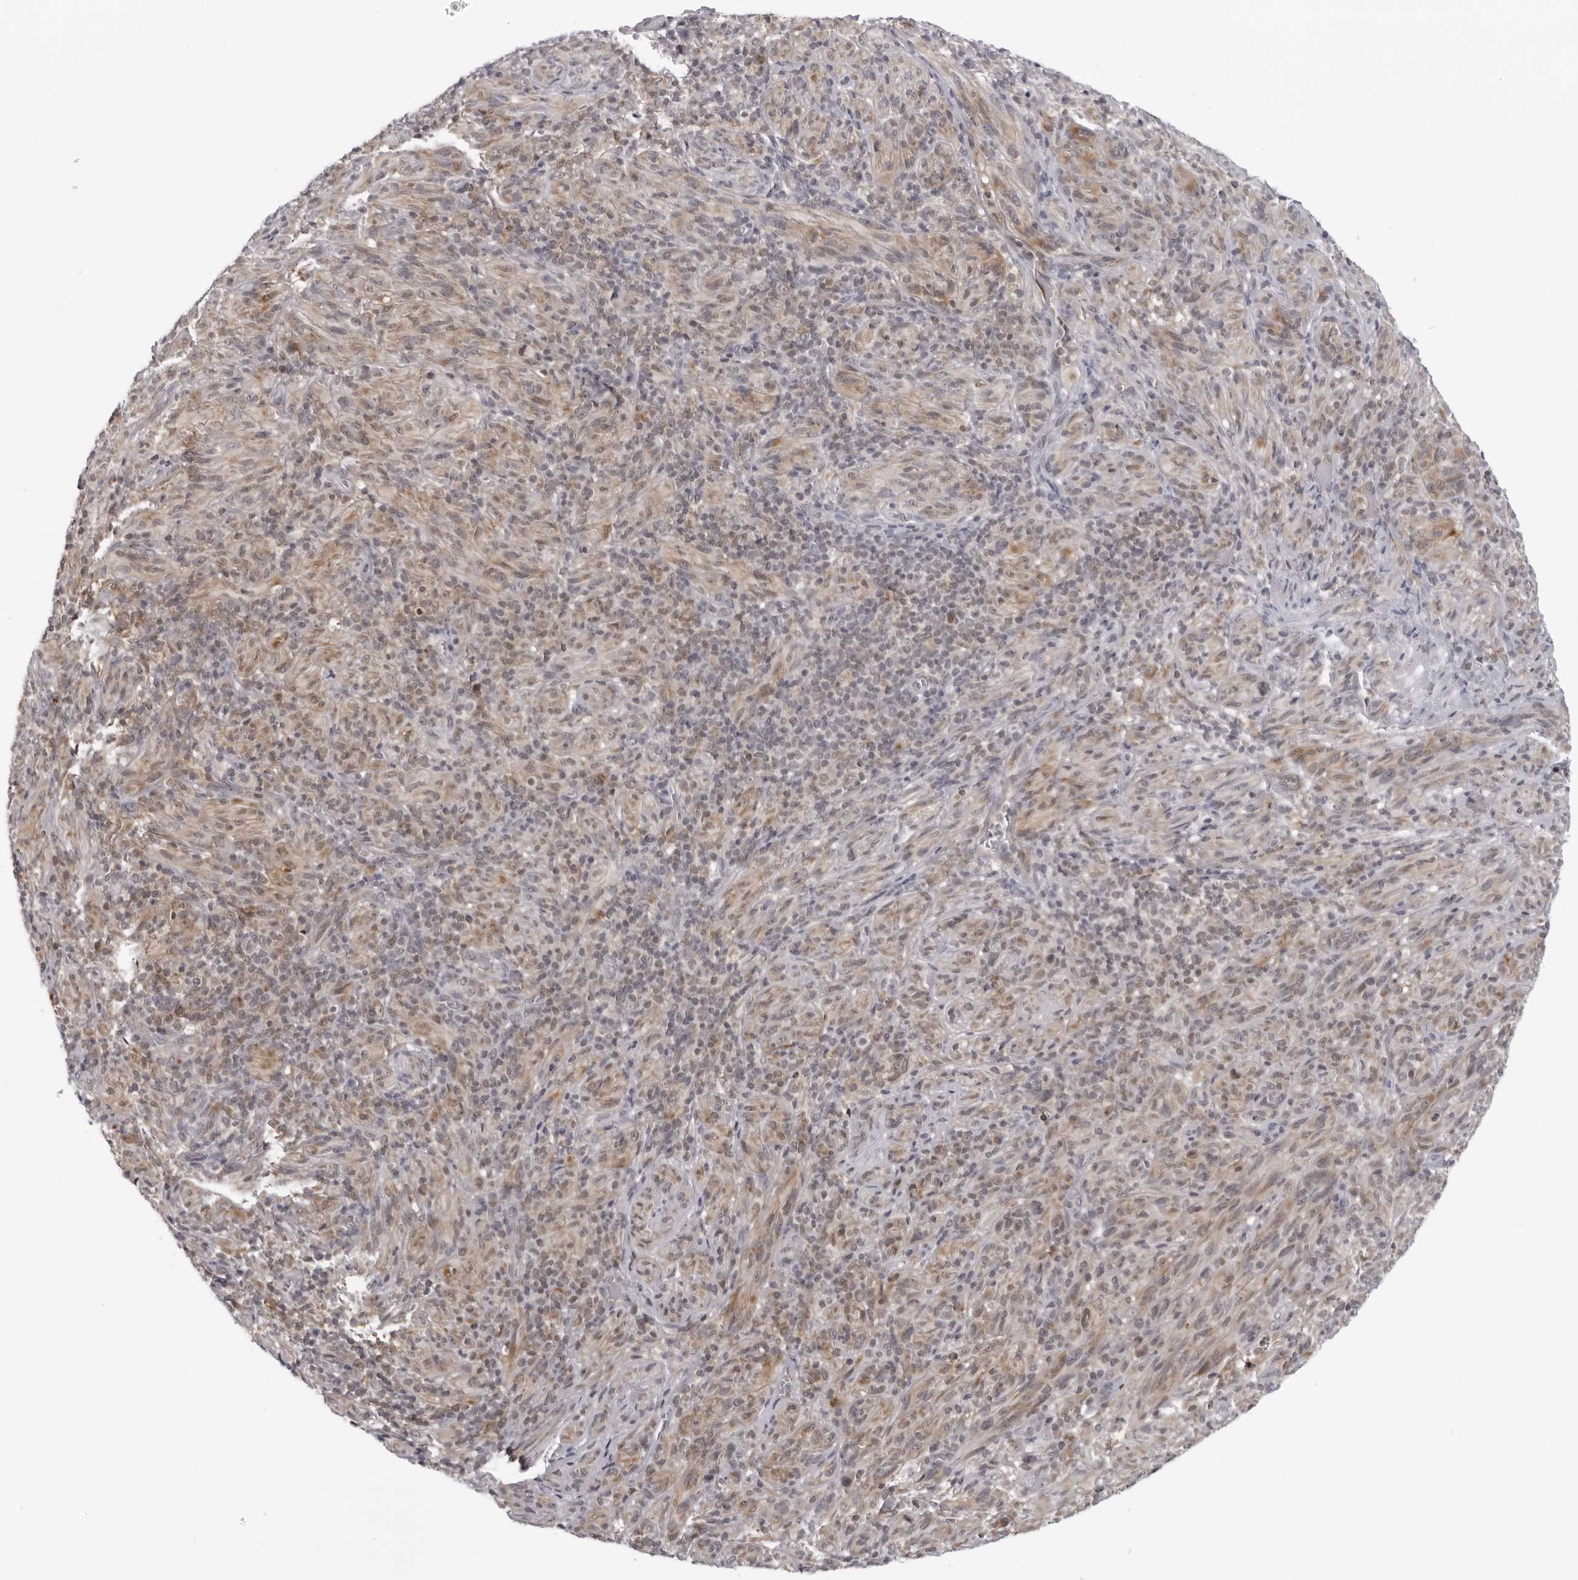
{"staining": {"intensity": "weak", "quantity": "25%-75%", "location": "cytoplasmic/membranous"}, "tissue": "melanoma", "cell_type": "Tumor cells", "image_type": "cancer", "snomed": [{"axis": "morphology", "description": "Malignant melanoma, NOS"}, {"axis": "topography", "description": "Skin of head"}], "caption": "The histopathology image shows a brown stain indicating the presence of a protein in the cytoplasmic/membranous of tumor cells in melanoma.", "gene": "MRPS15", "patient": {"sex": "male", "age": 96}}